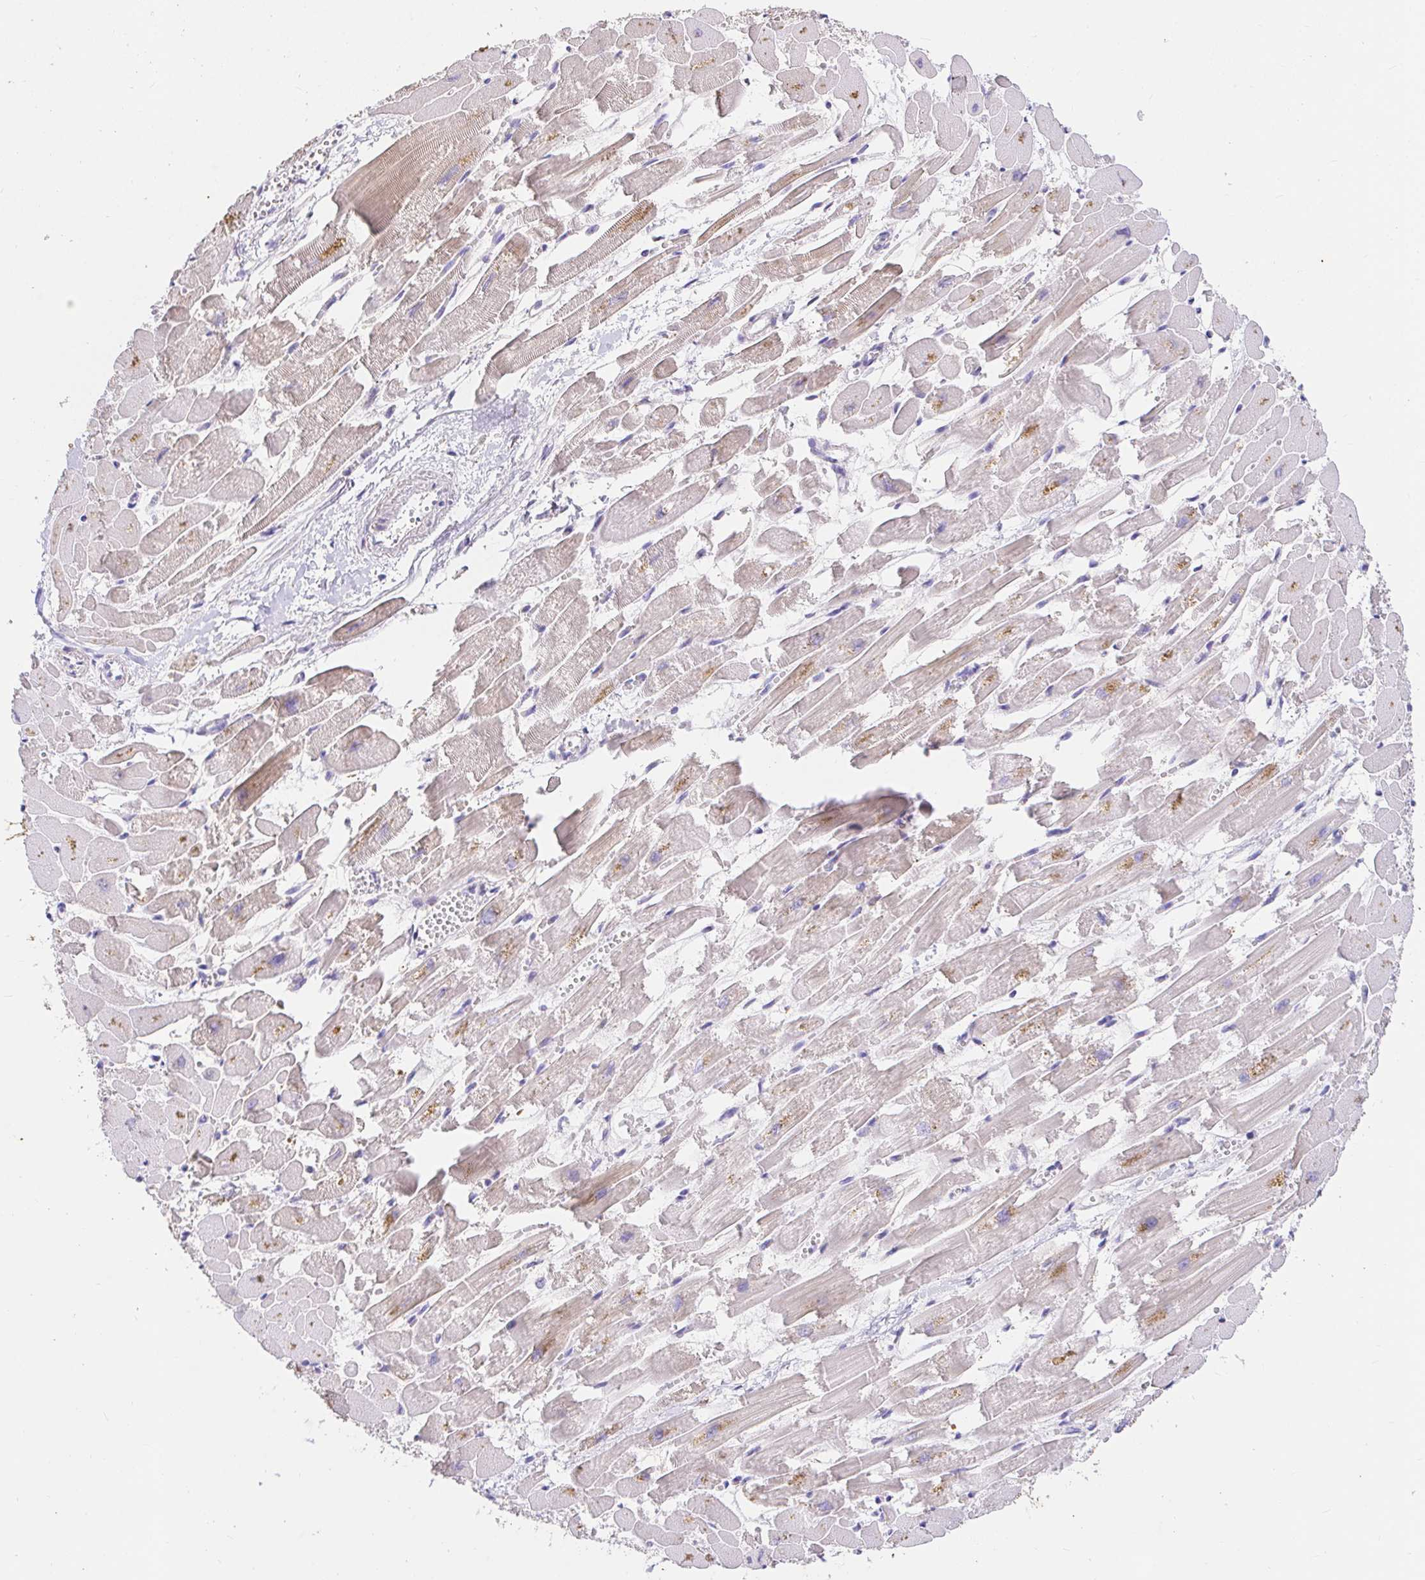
{"staining": {"intensity": "weak", "quantity": "25%-75%", "location": "cytoplasmic/membranous"}, "tissue": "heart muscle", "cell_type": "Cardiomyocytes", "image_type": "normal", "snomed": [{"axis": "morphology", "description": "Normal tissue, NOS"}, {"axis": "topography", "description": "Heart"}], "caption": "The micrograph demonstrates a brown stain indicating the presence of a protein in the cytoplasmic/membranous of cardiomyocytes in heart muscle.", "gene": "CDO1", "patient": {"sex": "female", "age": 52}}